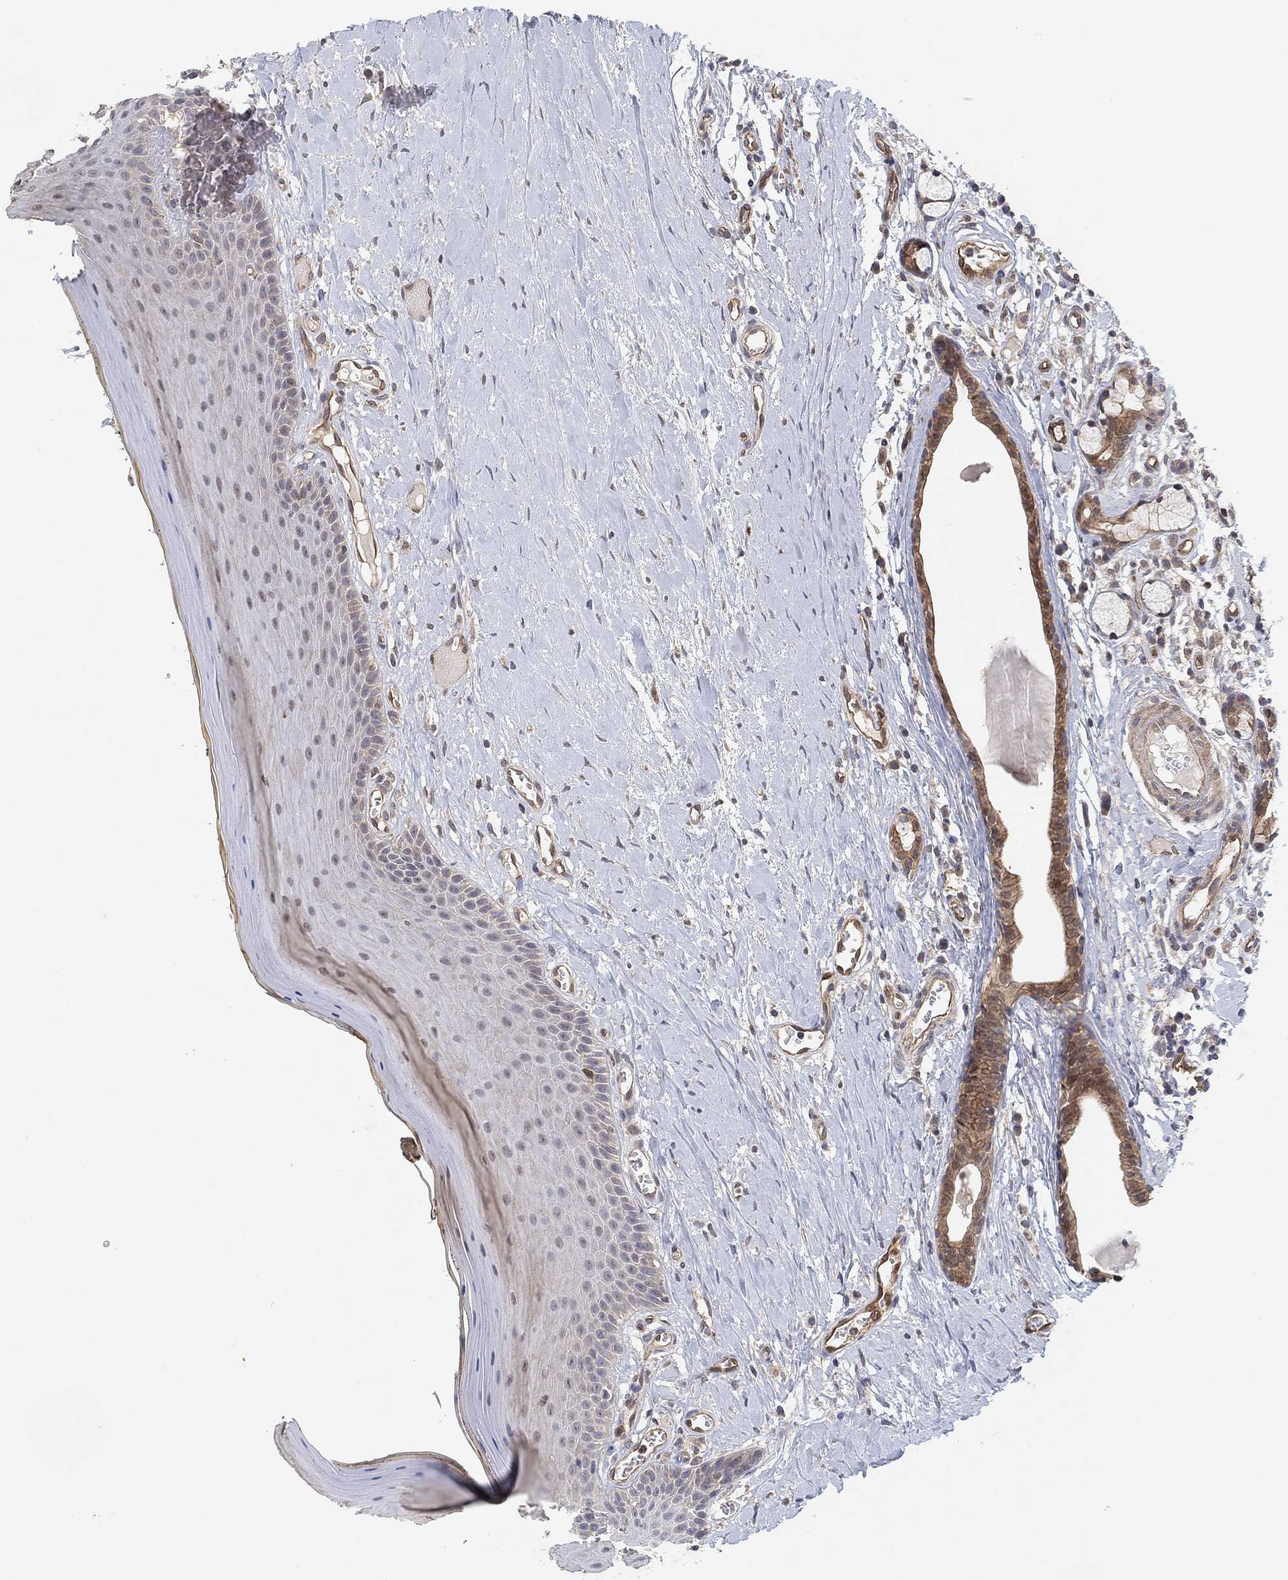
{"staining": {"intensity": "weak", "quantity": "<25%", "location": "cytoplasmic/membranous"}, "tissue": "oral mucosa", "cell_type": "Squamous epithelial cells", "image_type": "normal", "snomed": [{"axis": "morphology", "description": "Normal tissue, NOS"}, {"axis": "topography", "description": "Oral tissue"}], "caption": "DAB immunohistochemical staining of unremarkable human oral mucosa reveals no significant positivity in squamous epithelial cells.", "gene": "MCUR1", "patient": {"sex": "female", "age": 43}}